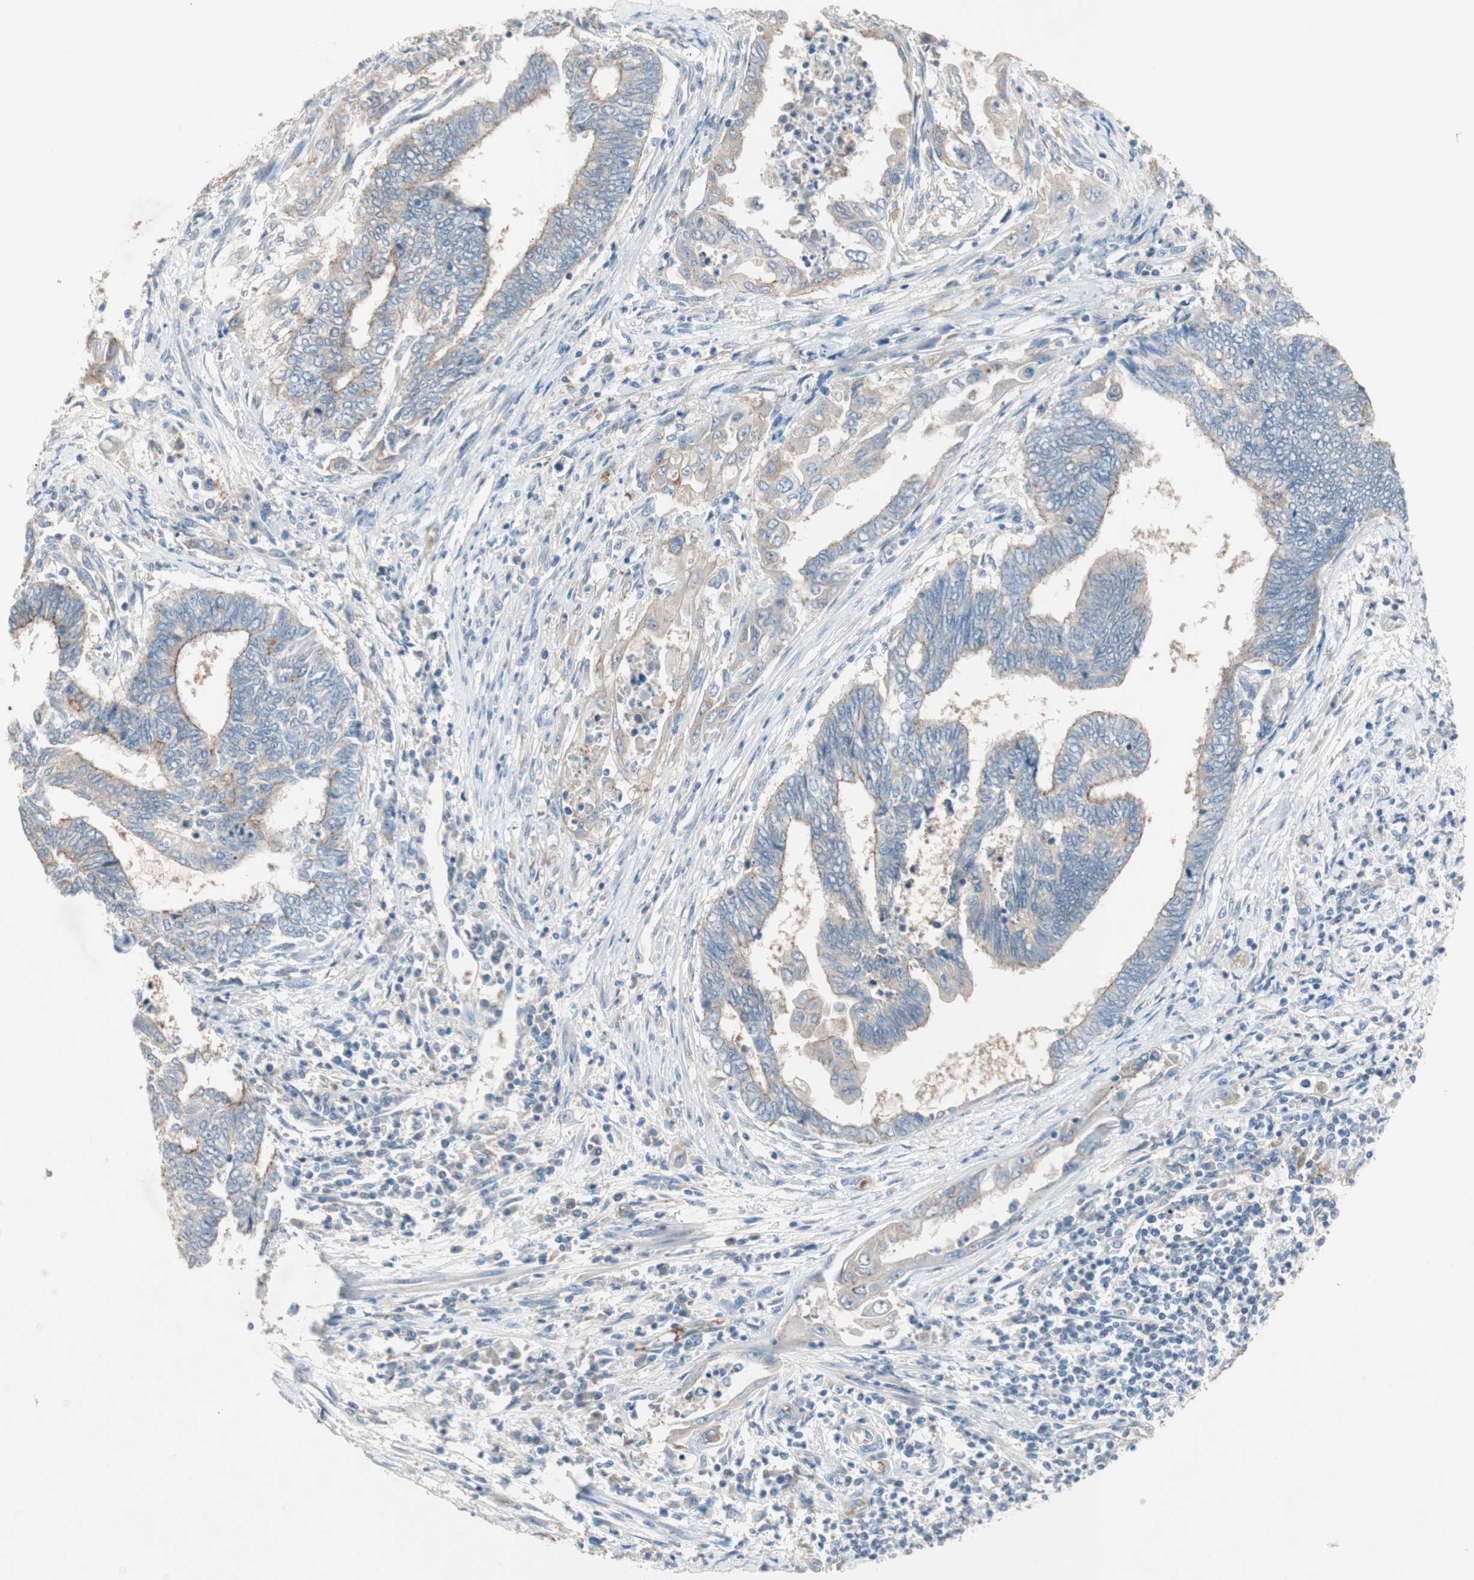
{"staining": {"intensity": "negative", "quantity": "none", "location": "none"}, "tissue": "endometrial cancer", "cell_type": "Tumor cells", "image_type": "cancer", "snomed": [{"axis": "morphology", "description": "Adenocarcinoma, NOS"}, {"axis": "topography", "description": "Uterus"}, {"axis": "topography", "description": "Endometrium"}], "caption": "Adenocarcinoma (endometrial) was stained to show a protein in brown. There is no significant positivity in tumor cells. (Stains: DAB (3,3'-diaminobenzidine) immunohistochemistry with hematoxylin counter stain, Microscopy: brightfield microscopy at high magnification).", "gene": "GLUL", "patient": {"sex": "female", "age": 70}}